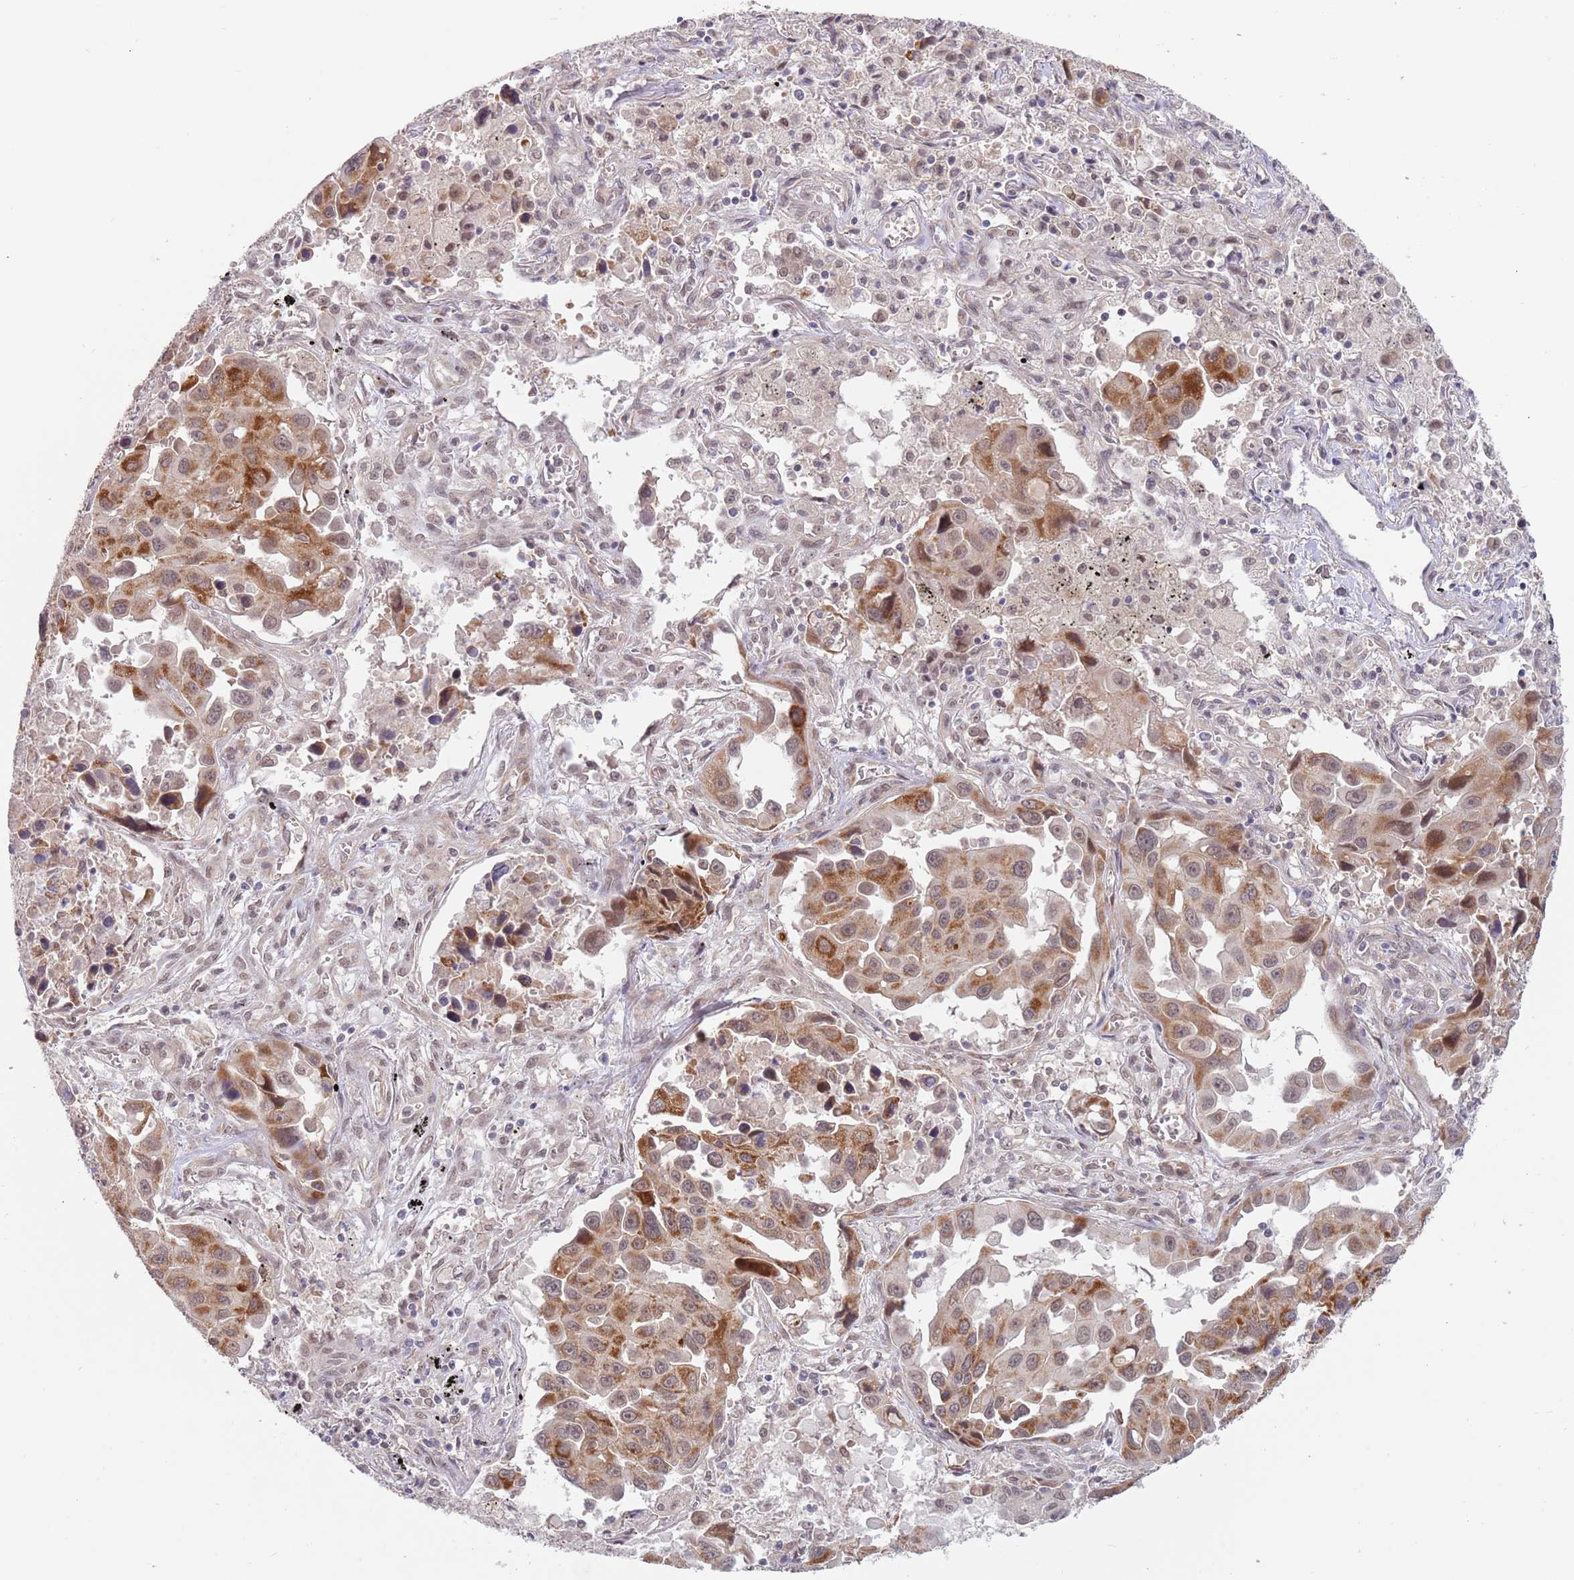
{"staining": {"intensity": "moderate", "quantity": ">75%", "location": "cytoplasmic/membranous"}, "tissue": "lung cancer", "cell_type": "Tumor cells", "image_type": "cancer", "snomed": [{"axis": "morphology", "description": "Adenocarcinoma, NOS"}, {"axis": "topography", "description": "Lung"}], "caption": "IHC of lung cancer (adenocarcinoma) displays medium levels of moderate cytoplasmic/membranous staining in about >75% of tumor cells.", "gene": "UQCC3", "patient": {"sex": "male", "age": 66}}